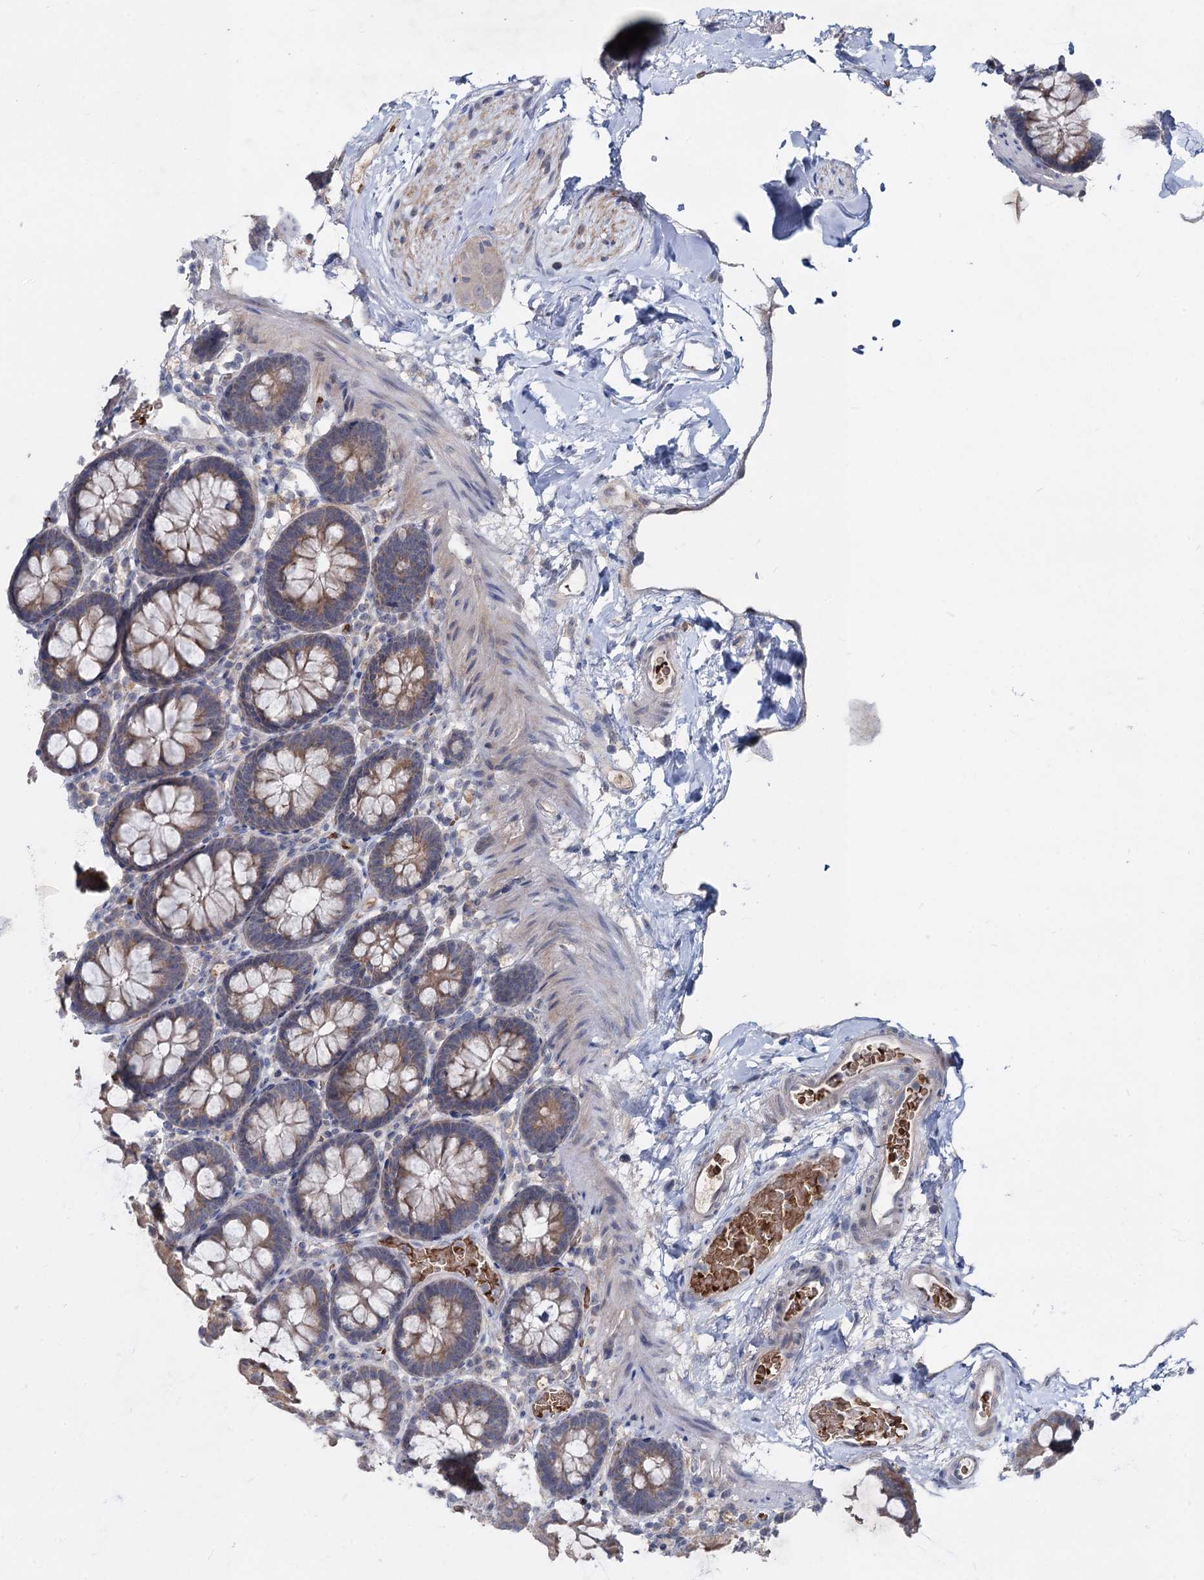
{"staining": {"intensity": "negative", "quantity": "none", "location": "none"}, "tissue": "colon", "cell_type": "Endothelial cells", "image_type": "normal", "snomed": [{"axis": "morphology", "description": "Normal tissue, NOS"}, {"axis": "topography", "description": "Colon"}], "caption": "An immunohistochemistry micrograph of normal colon is shown. There is no staining in endothelial cells of colon. (DAB (3,3'-diaminobenzidine) immunohistochemistry (IHC) with hematoxylin counter stain).", "gene": "RNF6", "patient": {"sex": "male", "age": 75}}